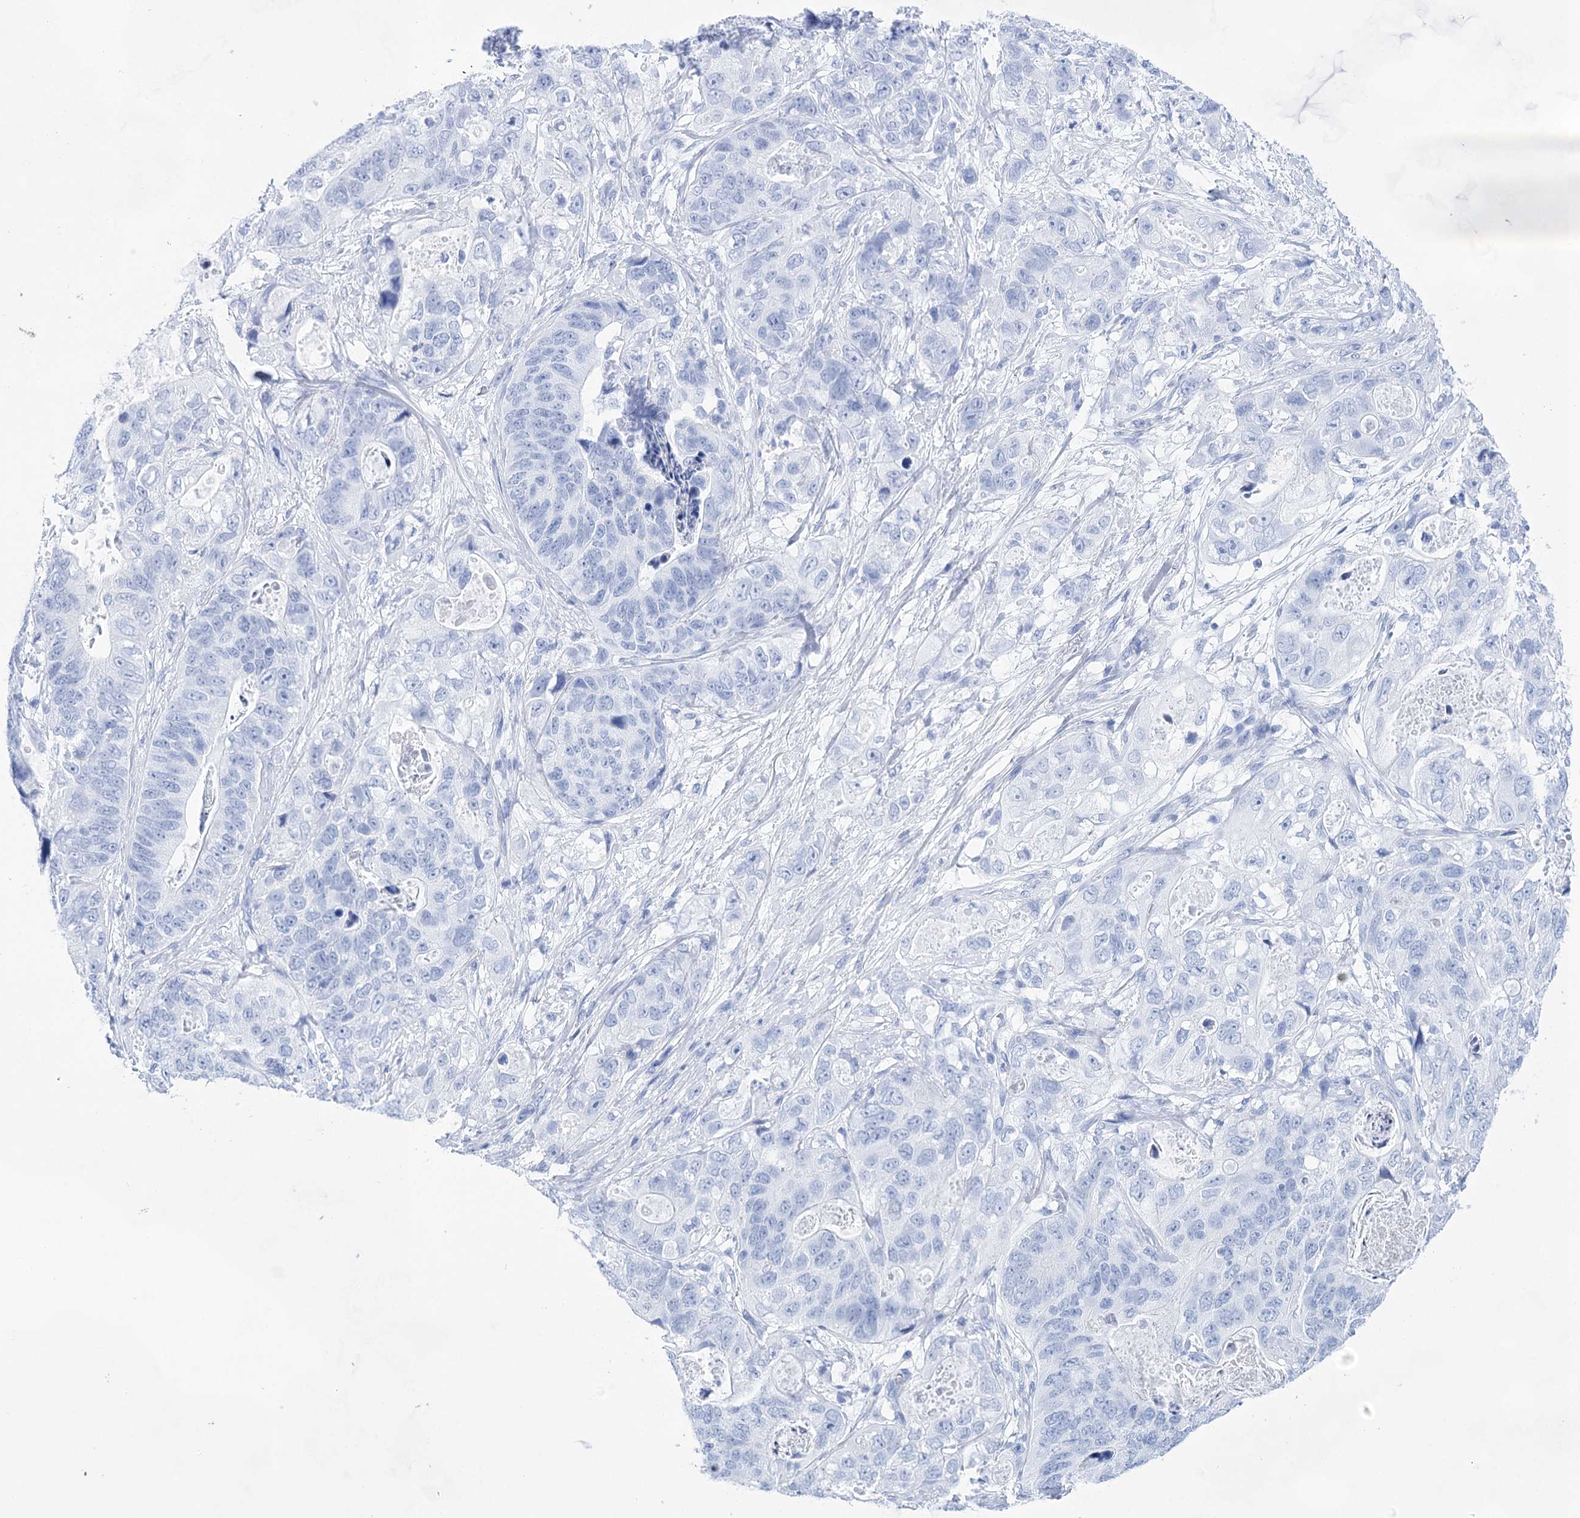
{"staining": {"intensity": "negative", "quantity": "none", "location": "none"}, "tissue": "stomach cancer", "cell_type": "Tumor cells", "image_type": "cancer", "snomed": [{"axis": "morphology", "description": "Adenocarcinoma, NOS"}, {"axis": "topography", "description": "Stomach"}], "caption": "Tumor cells are negative for brown protein staining in adenocarcinoma (stomach).", "gene": "LALBA", "patient": {"sex": "female", "age": 89}}